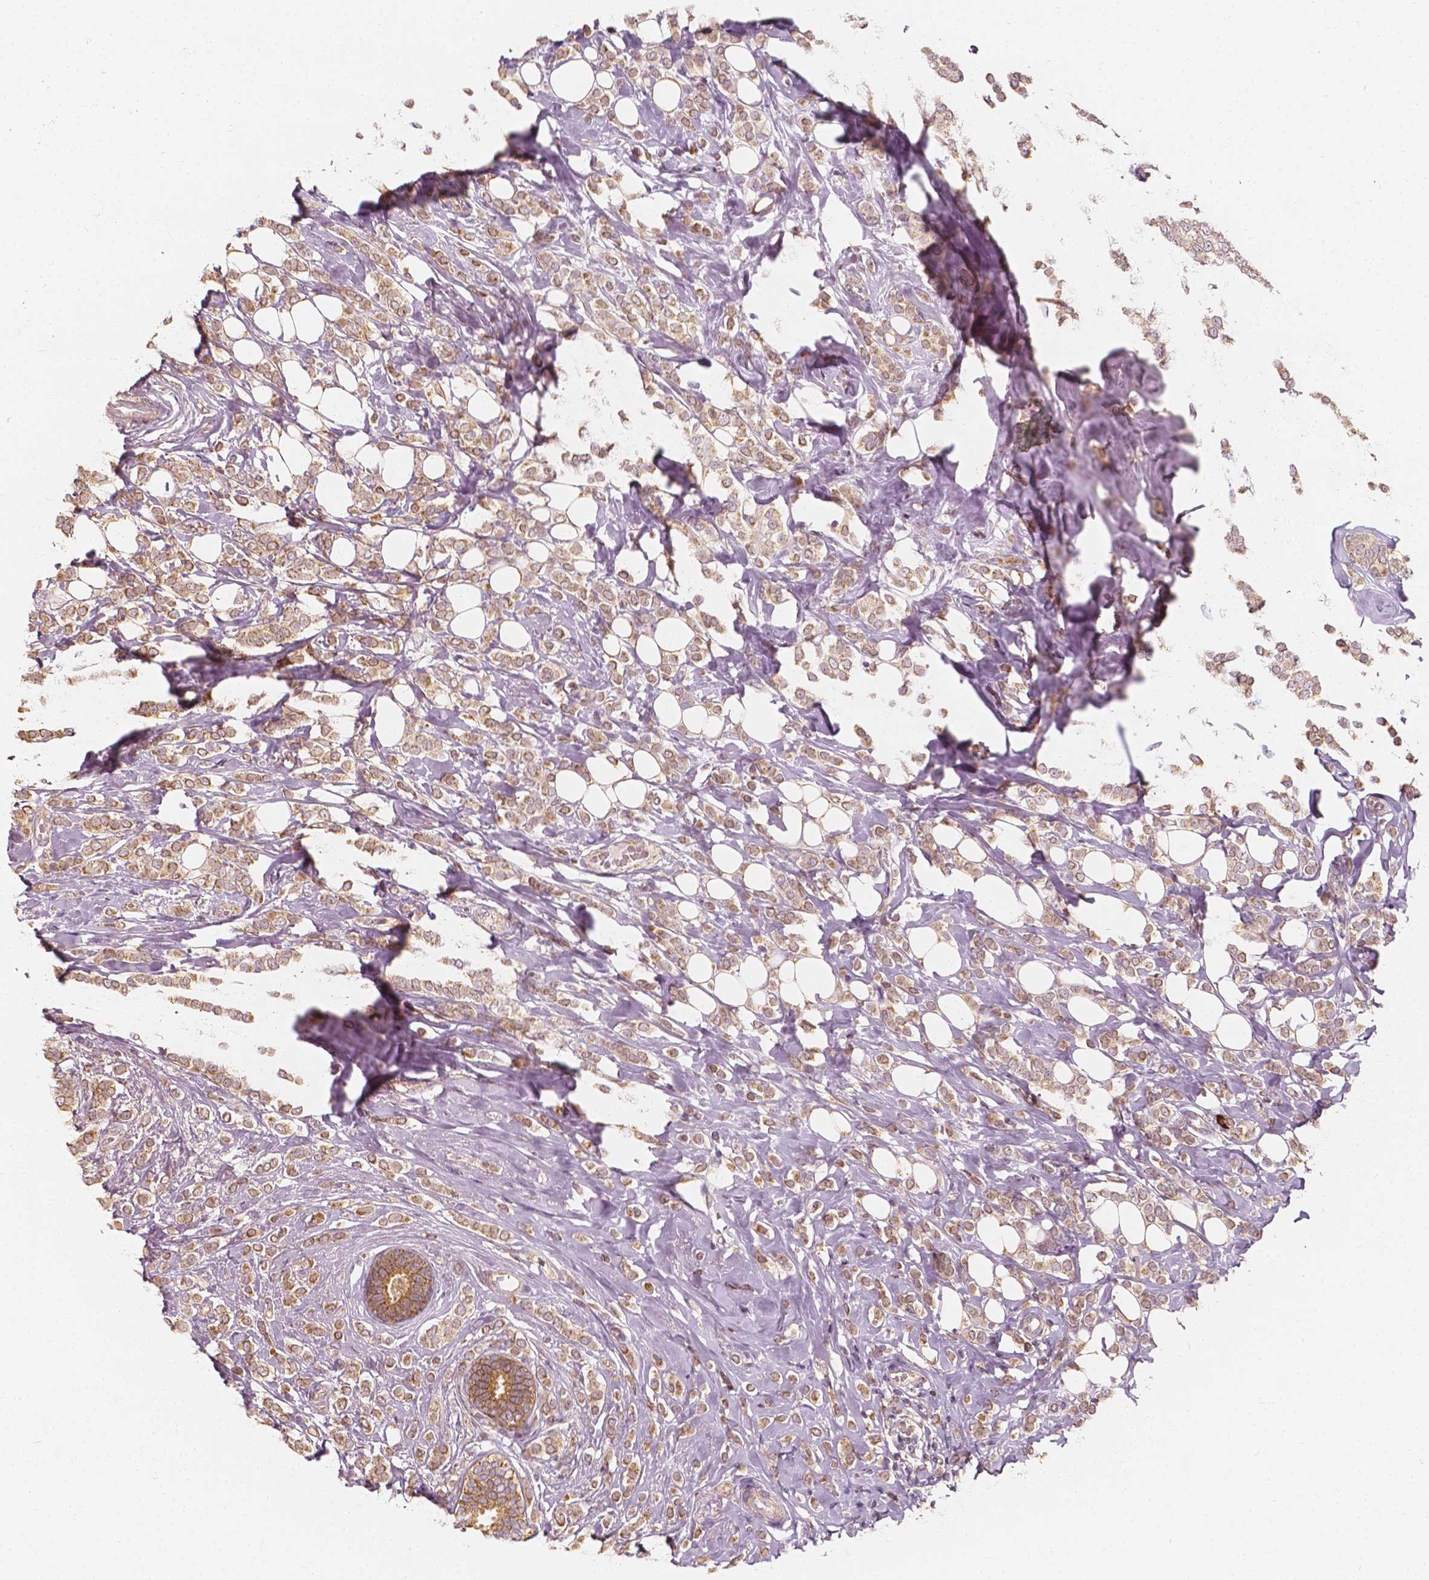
{"staining": {"intensity": "moderate", "quantity": ">75%", "location": "cytoplasmic/membranous"}, "tissue": "breast cancer", "cell_type": "Tumor cells", "image_type": "cancer", "snomed": [{"axis": "morphology", "description": "Lobular carcinoma"}, {"axis": "topography", "description": "Breast"}], "caption": "Lobular carcinoma (breast) stained for a protein (brown) reveals moderate cytoplasmic/membranous positive staining in about >75% of tumor cells.", "gene": "SHPK", "patient": {"sex": "female", "age": 49}}